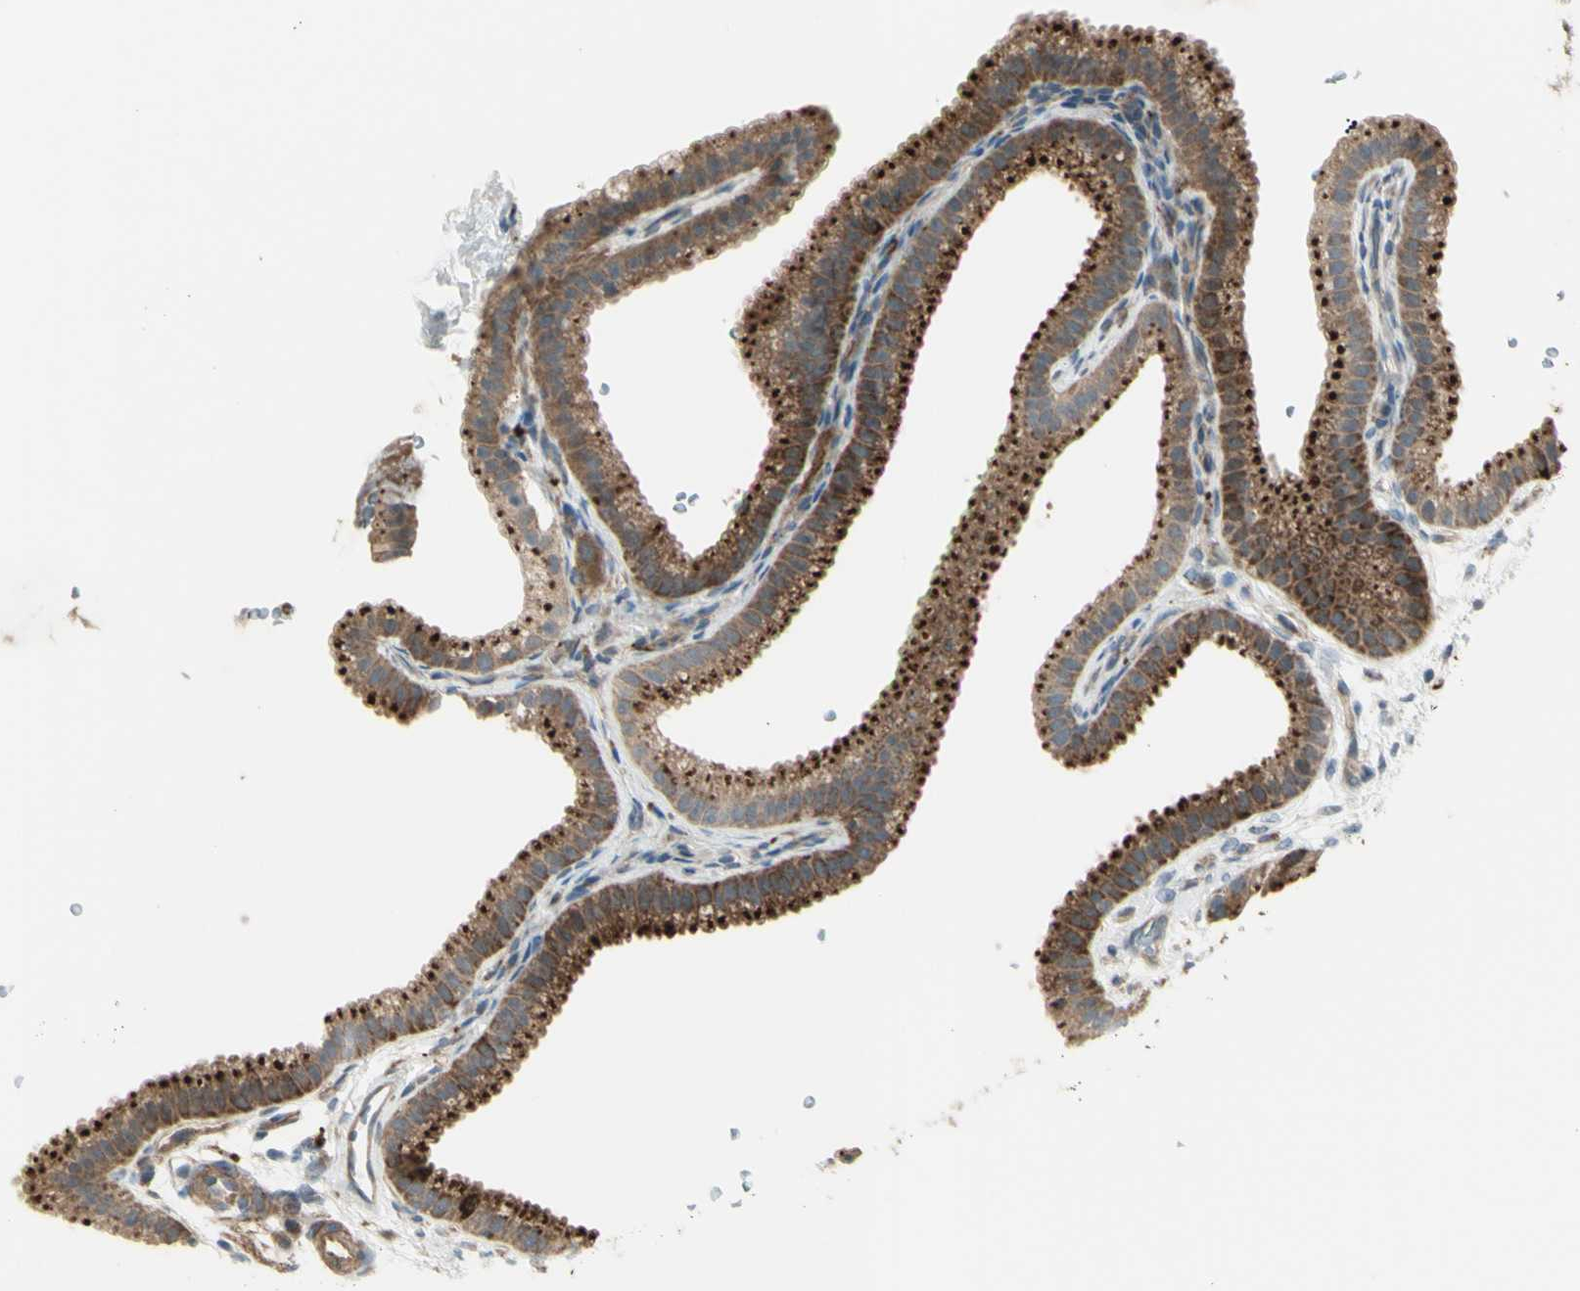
{"staining": {"intensity": "strong", "quantity": ">75%", "location": "cytoplasmic/membranous"}, "tissue": "gallbladder", "cell_type": "Glandular cells", "image_type": "normal", "snomed": [{"axis": "morphology", "description": "Normal tissue, NOS"}, {"axis": "topography", "description": "Gallbladder"}], "caption": "DAB (3,3'-diaminobenzidine) immunohistochemical staining of normal human gallbladder displays strong cytoplasmic/membranous protein positivity in approximately >75% of glandular cells.", "gene": "OSTM1", "patient": {"sex": "female", "age": 64}}